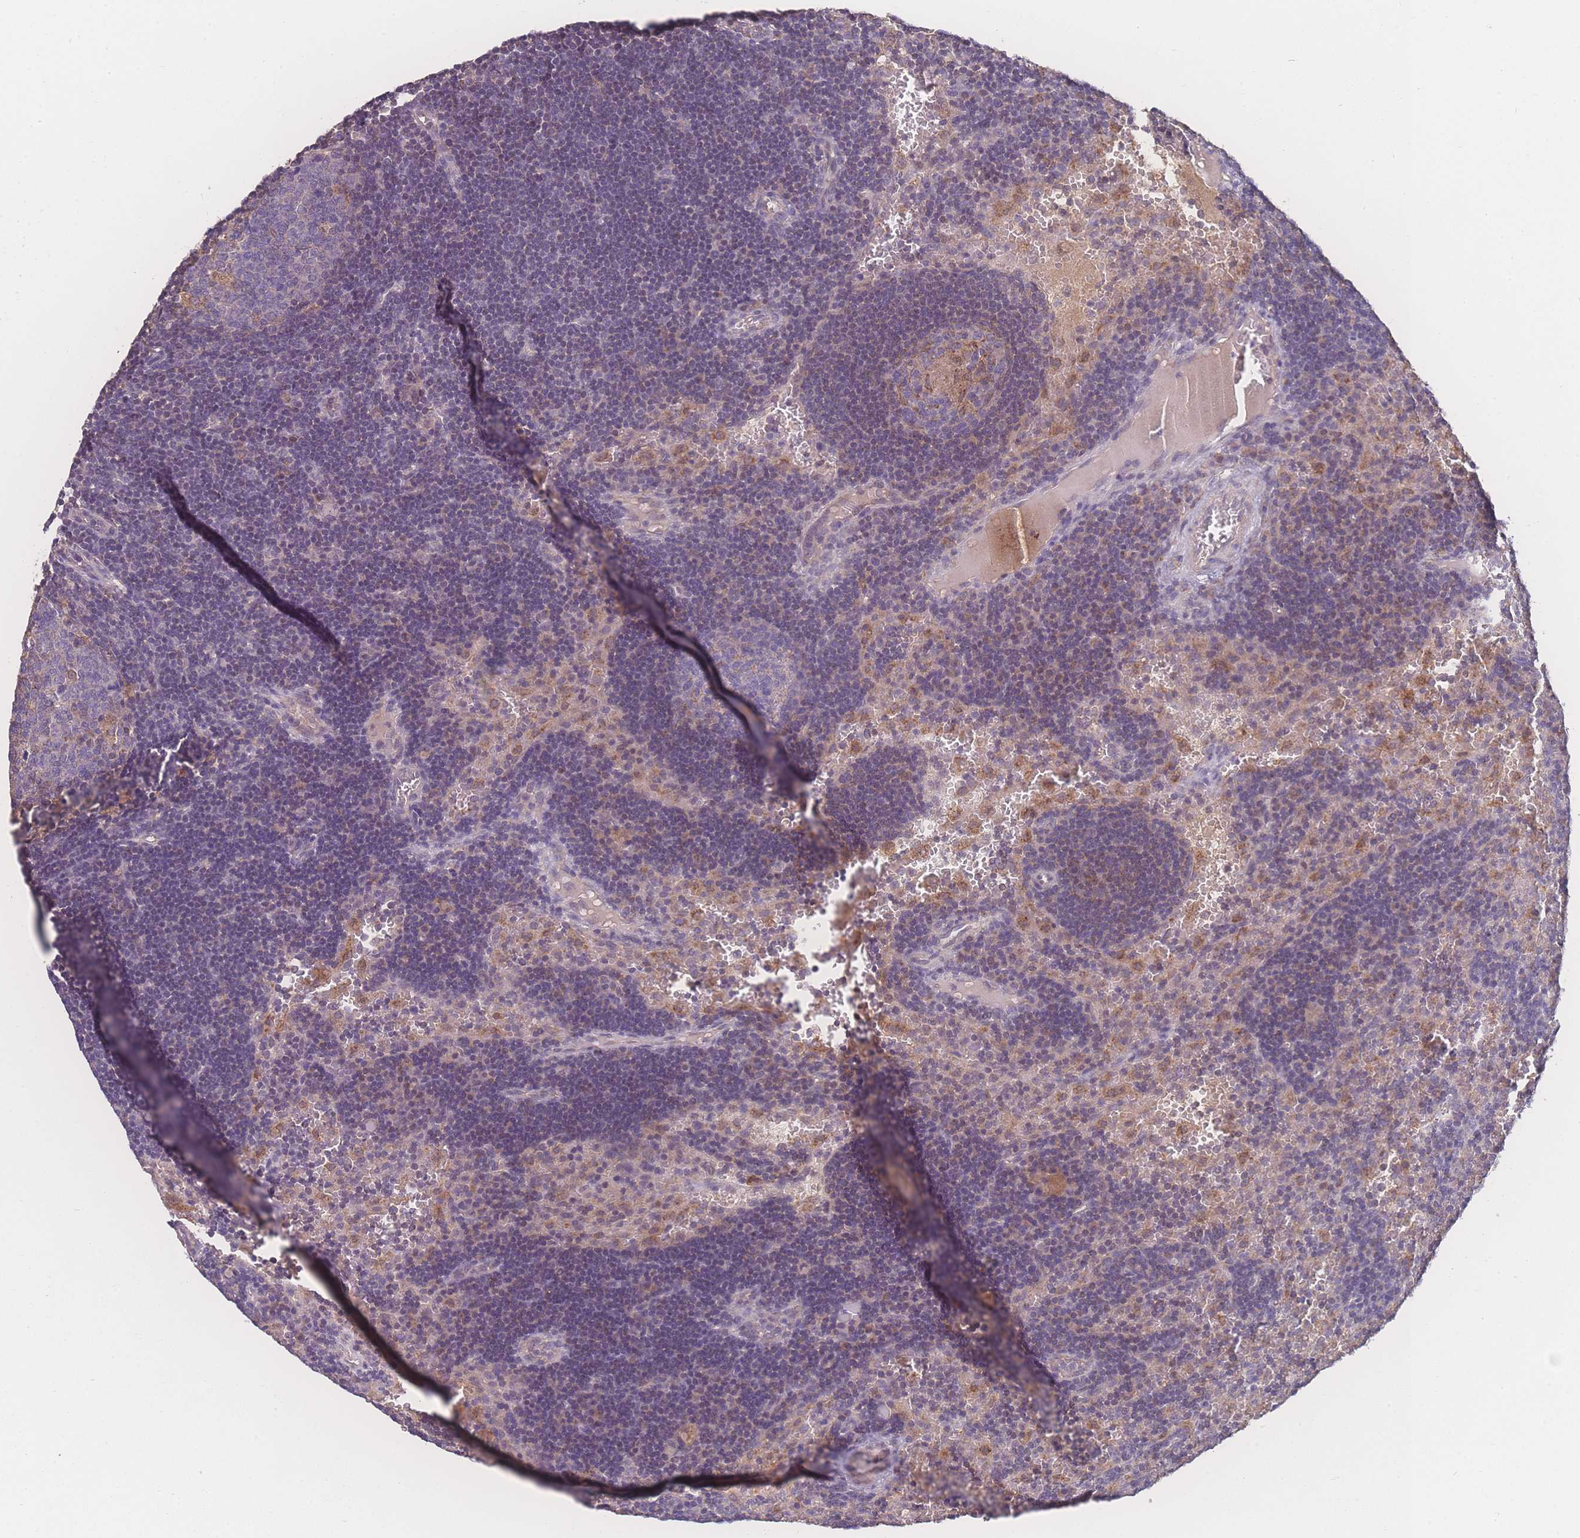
{"staining": {"intensity": "negative", "quantity": "none", "location": "none"}, "tissue": "lymph node", "cell_type": "Germinal center cells", "image_type": "normal", "snomed": [{"axis": "morphology", "description": "Normal tissue, NOS"}, {"axis": "topography", "description": "Lymph node"}], "caption": "Immunohistochemistry micrograph of normal human lymph node stained for a protein (brown), which displays no positivity in germinal center cells. (Stains: DAB IHC with hematoxylin counter stain, Microscopy: brightfield microscopy at high magnification).", "gene": "GIPR", "patient": {"sex": "male", "age": 62}}